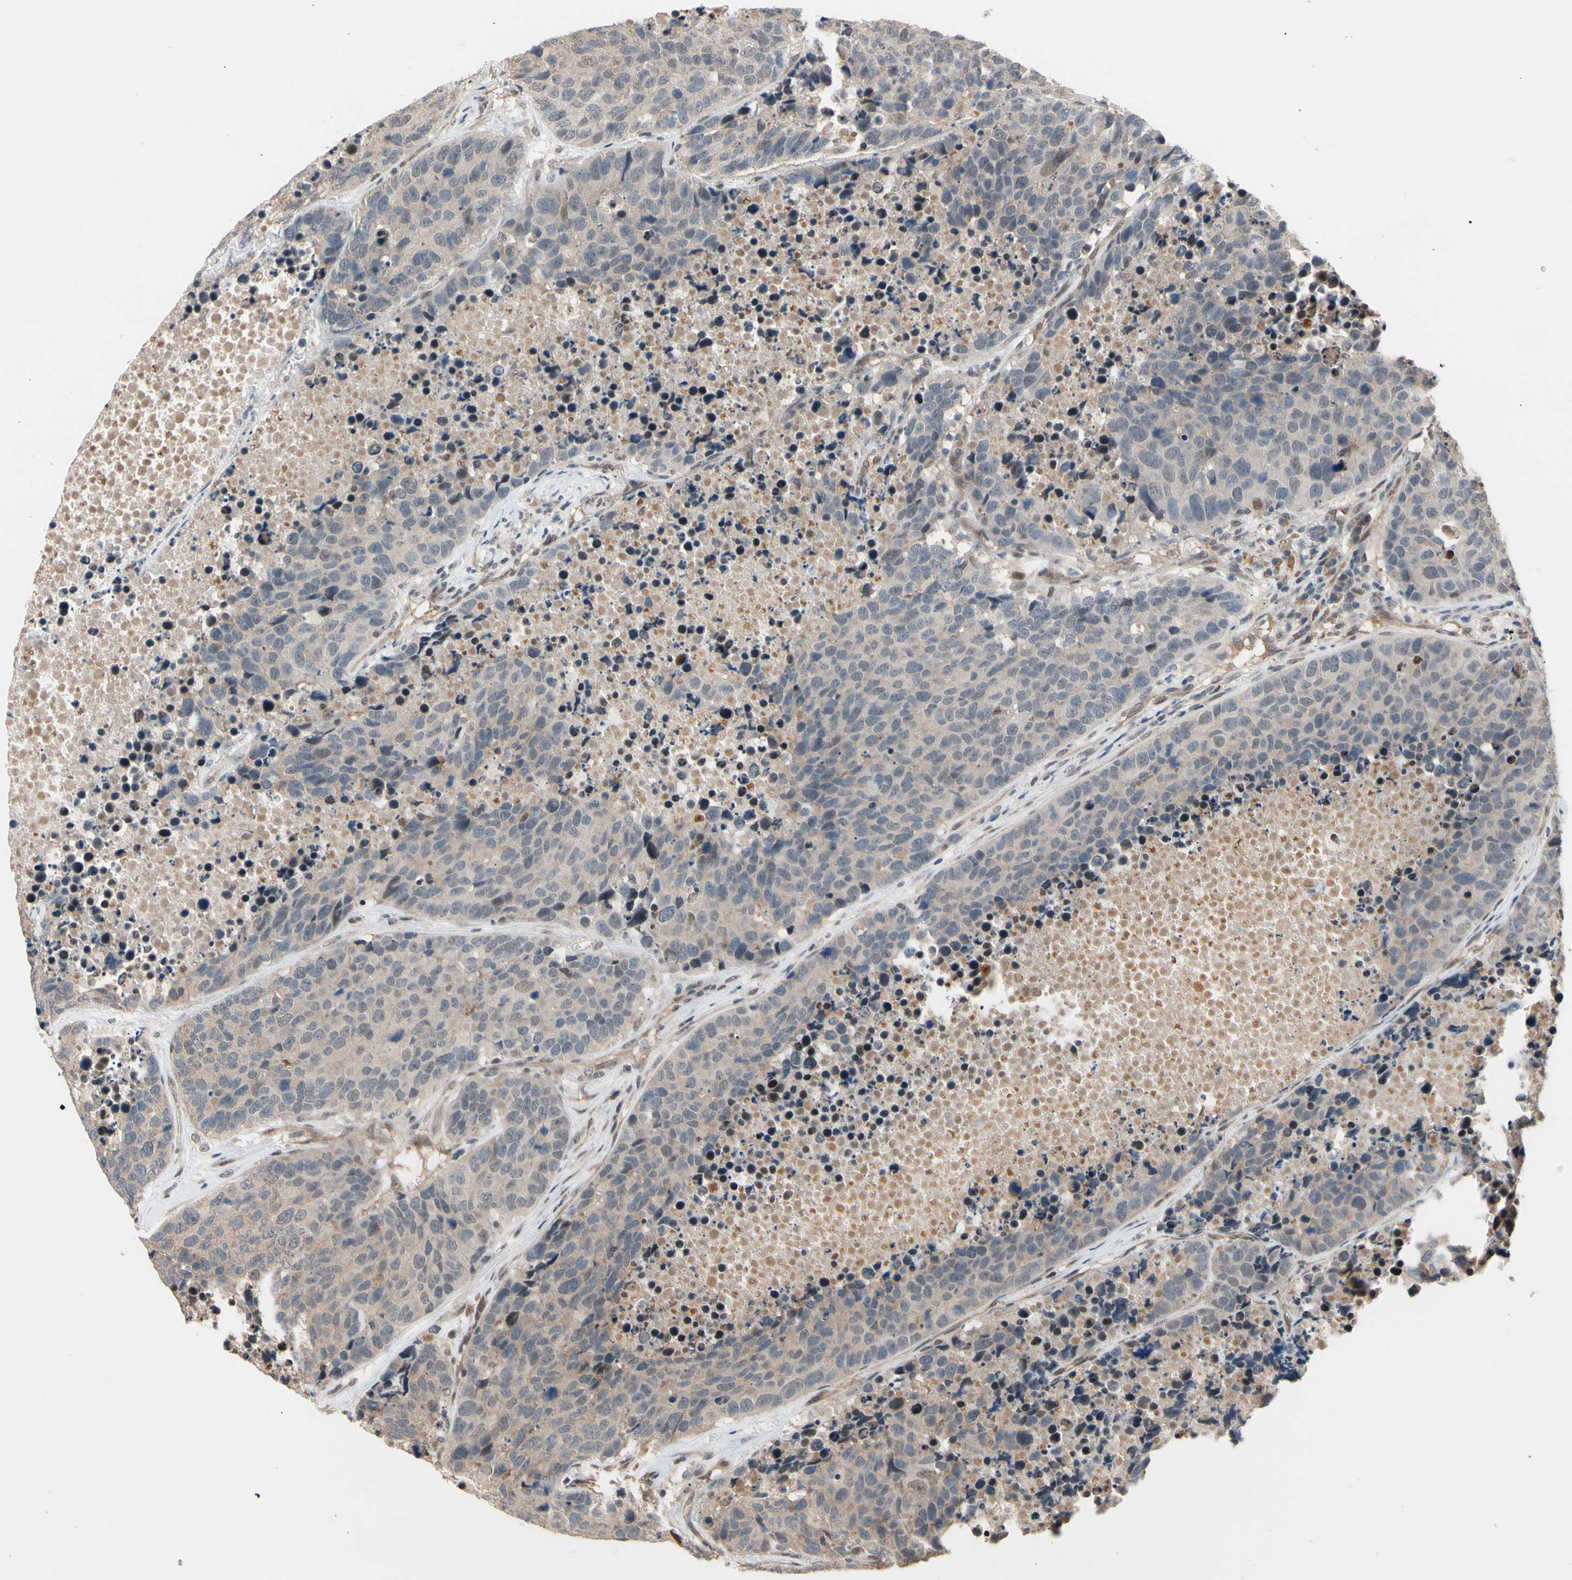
{"staining": {"intensity": "weak", "quantity": ">75%", "location": "cytoplasmic/membranous"}, "tissue": "carcinoid", "cell_type": "Tumor cells", "image_type": "cancer", "snomed": [{"axis": "morphology", "description": "Carcinoid, malignant, NOS"}, {"axis": "topography", "description": "Lung"}], "caption": "Protein staining by immunohistochemistry demonstrates weak cytoplasmic/membranous staining in approximately >75% of tumor cells in carcinoid. Nuclei are stained in blue.", "gene": "NGEF", "patient": {"sex": "male", "age": 60}}